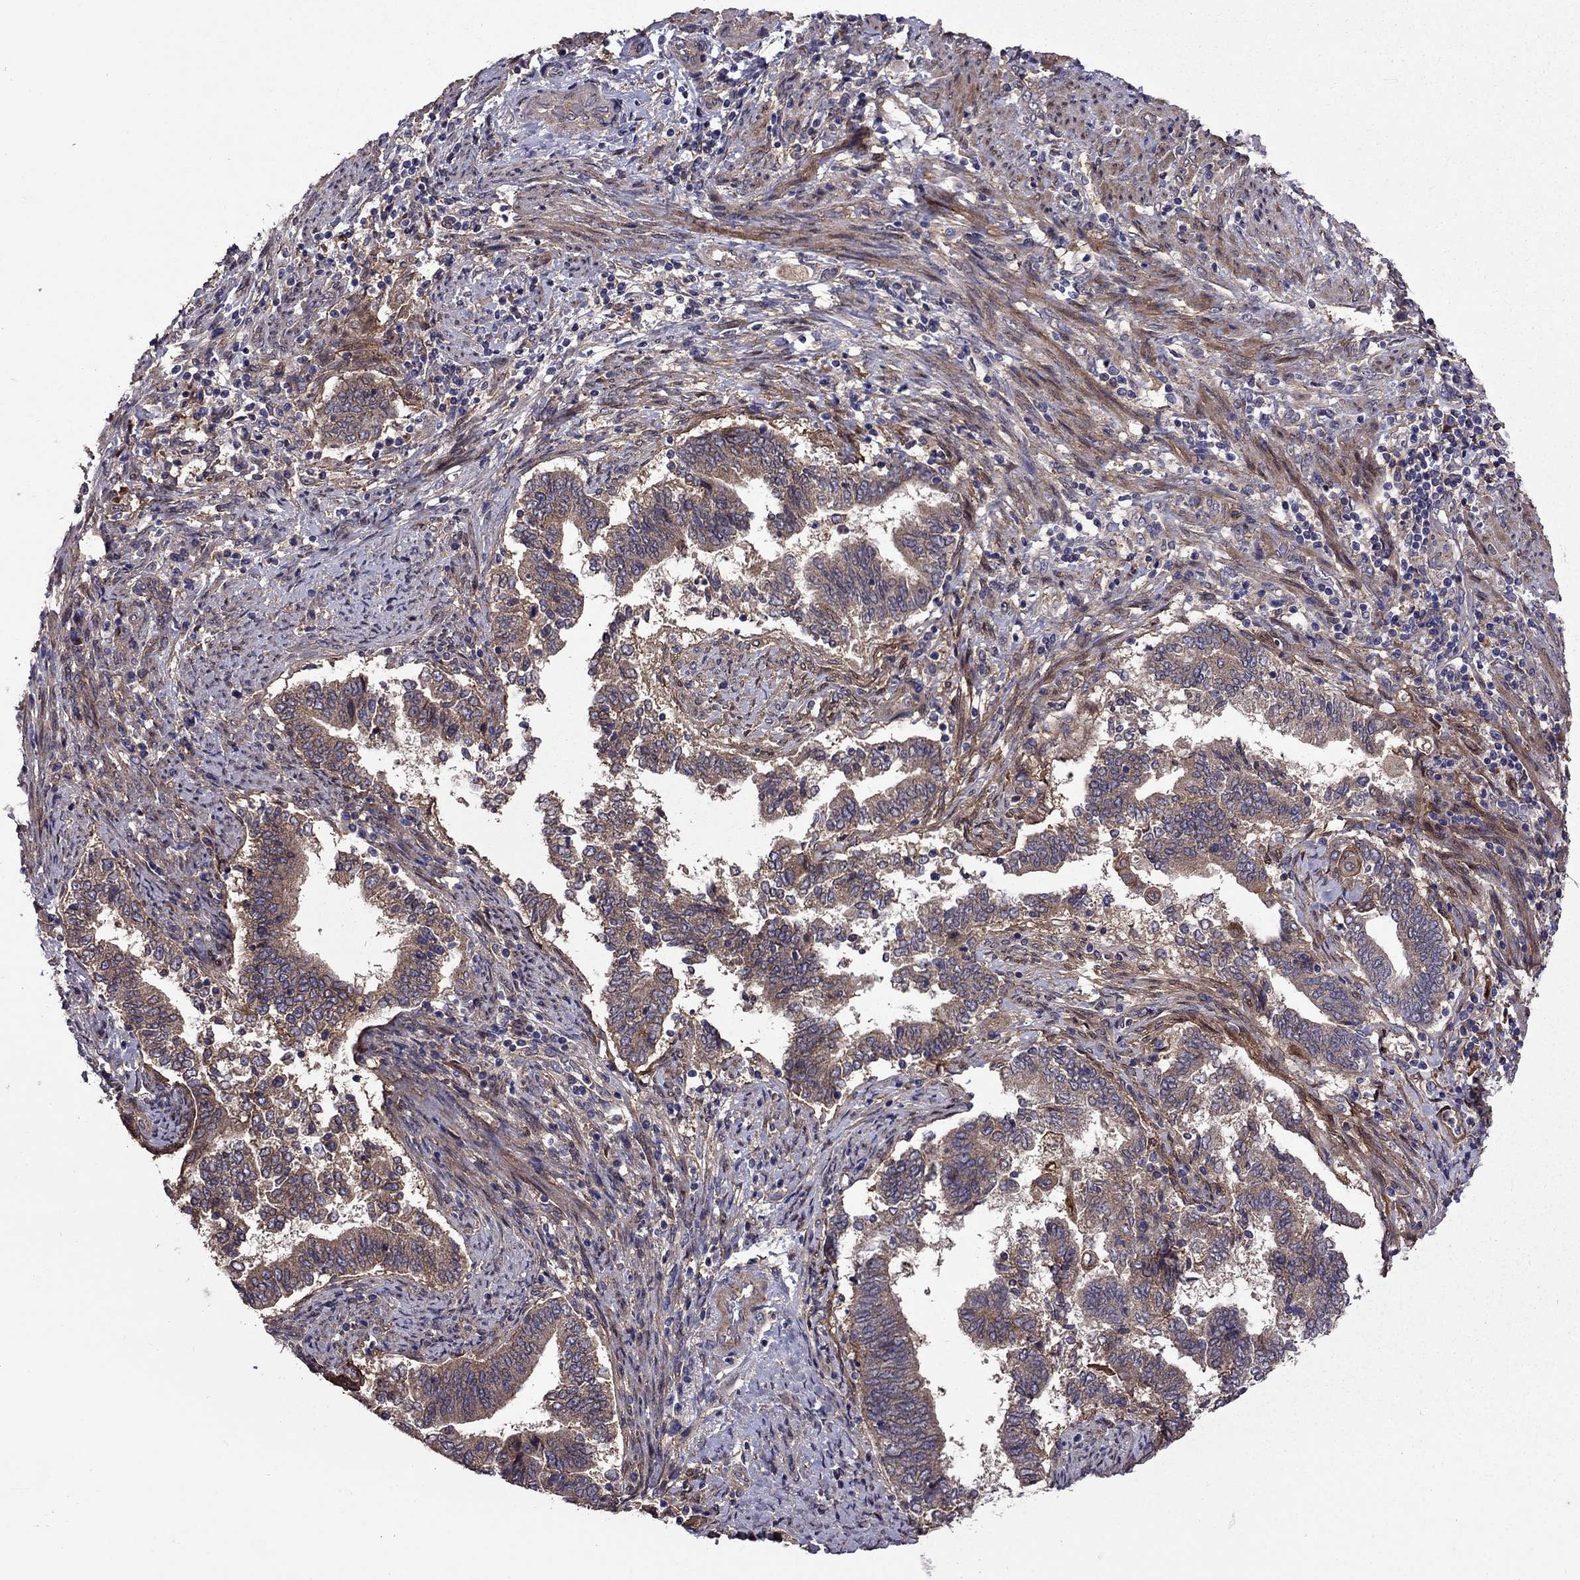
{"staining": {"intensity": "moderate", "quantity": "25%-75%", "location": "cytoplasmic/membranous"}, "tissue": "endometrial cancer", "cell_type": "Tumor cells", "image_type": "cancer", "snomed": [{"axis": "morphology", "description": "Adenocarcinoma, NOS"}, {"axis": "topography", "description": "Endometrium"}], "caption": "This photomicrograph shows immunohistochemistry staining of human endometrial cancer (adenocarcinoma), with medium moderate cytoplasmic/membranous expression in approximately 25%-75% of tumor cells.", "gene": "ITGB1", "patient": {"sex": "female", "age": 65}}